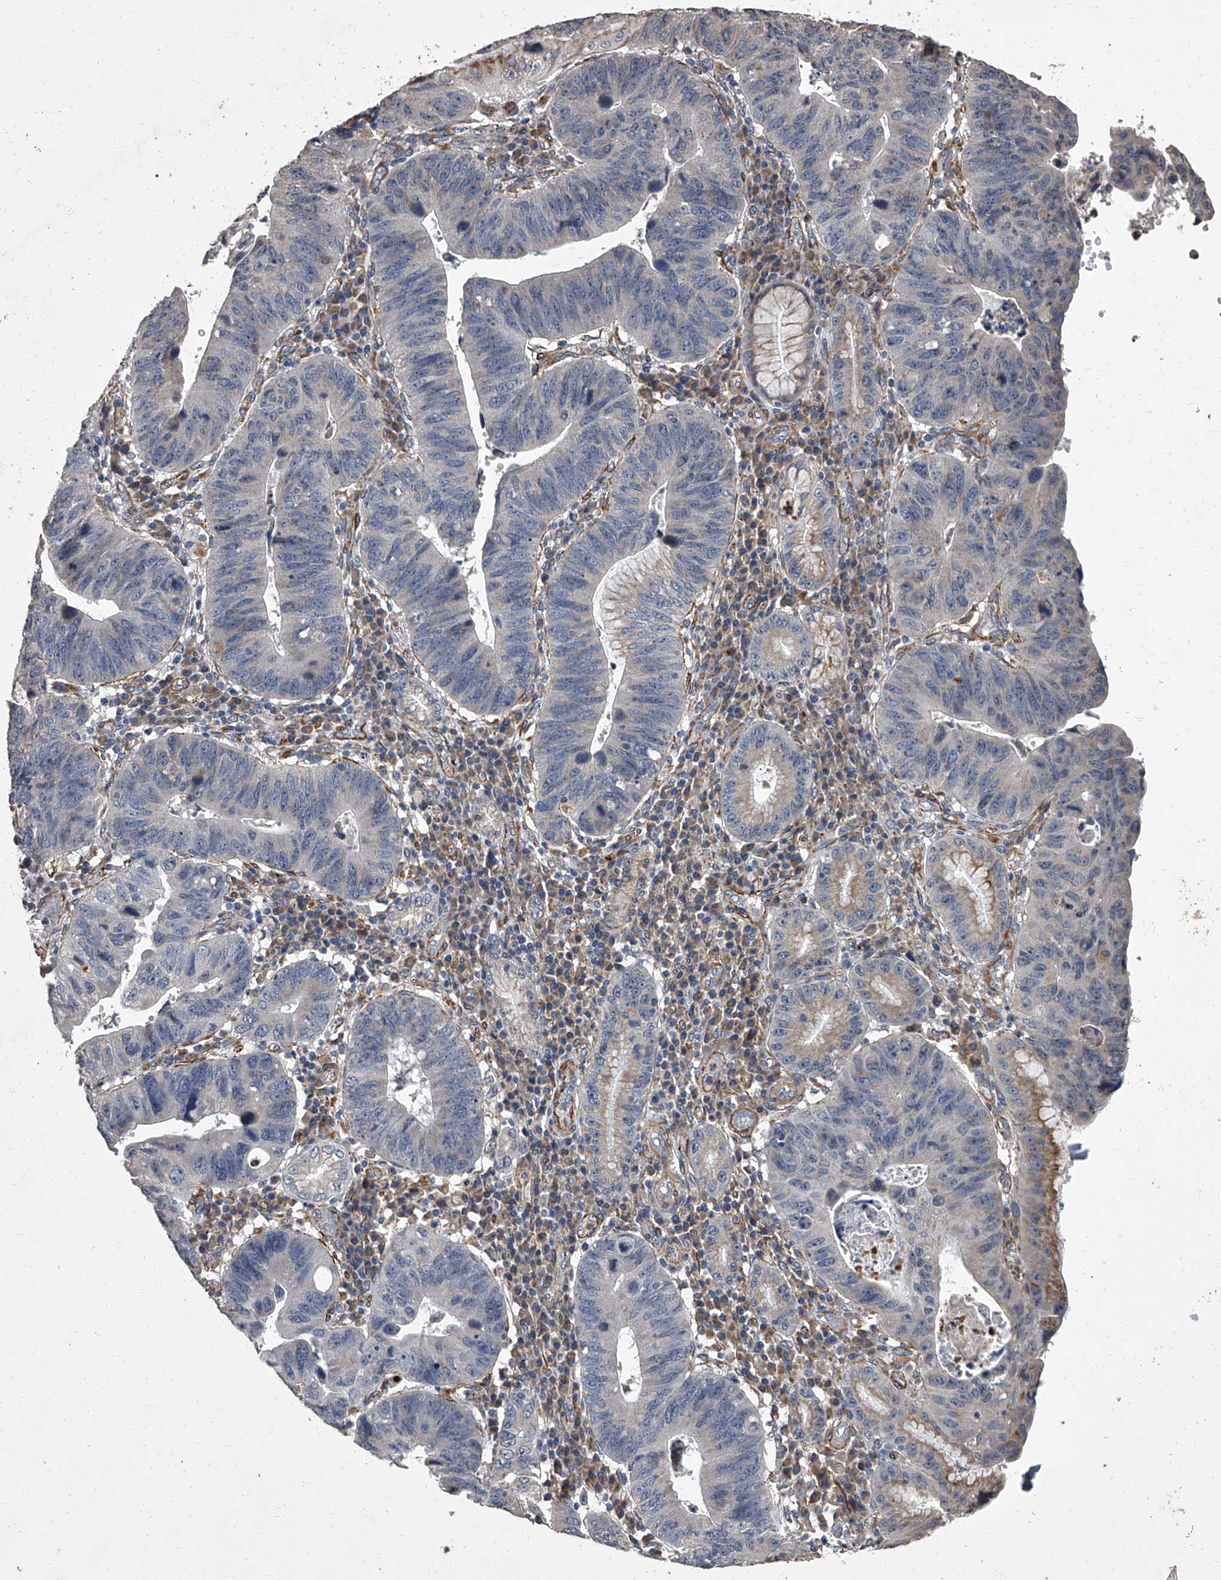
{"staining": {"intensity": "negative", "quantity": "none", "location": "none"}, "tissue": "stomach cancer", "cell_type": "Tumor cells", "image_type": "cancer", "snomed": [{"axis": "morphology", "description": "Adenocarcinoma, NOS"}, {"axis": "topography", "description": "Stomach"}], "caption": "Immunohistochemical staining of human stomach adenocarcinoma exhibits no significant expression in tumor cells.", "gene": "SIRT4", "patient": {"sex": "male", "age": 59}}